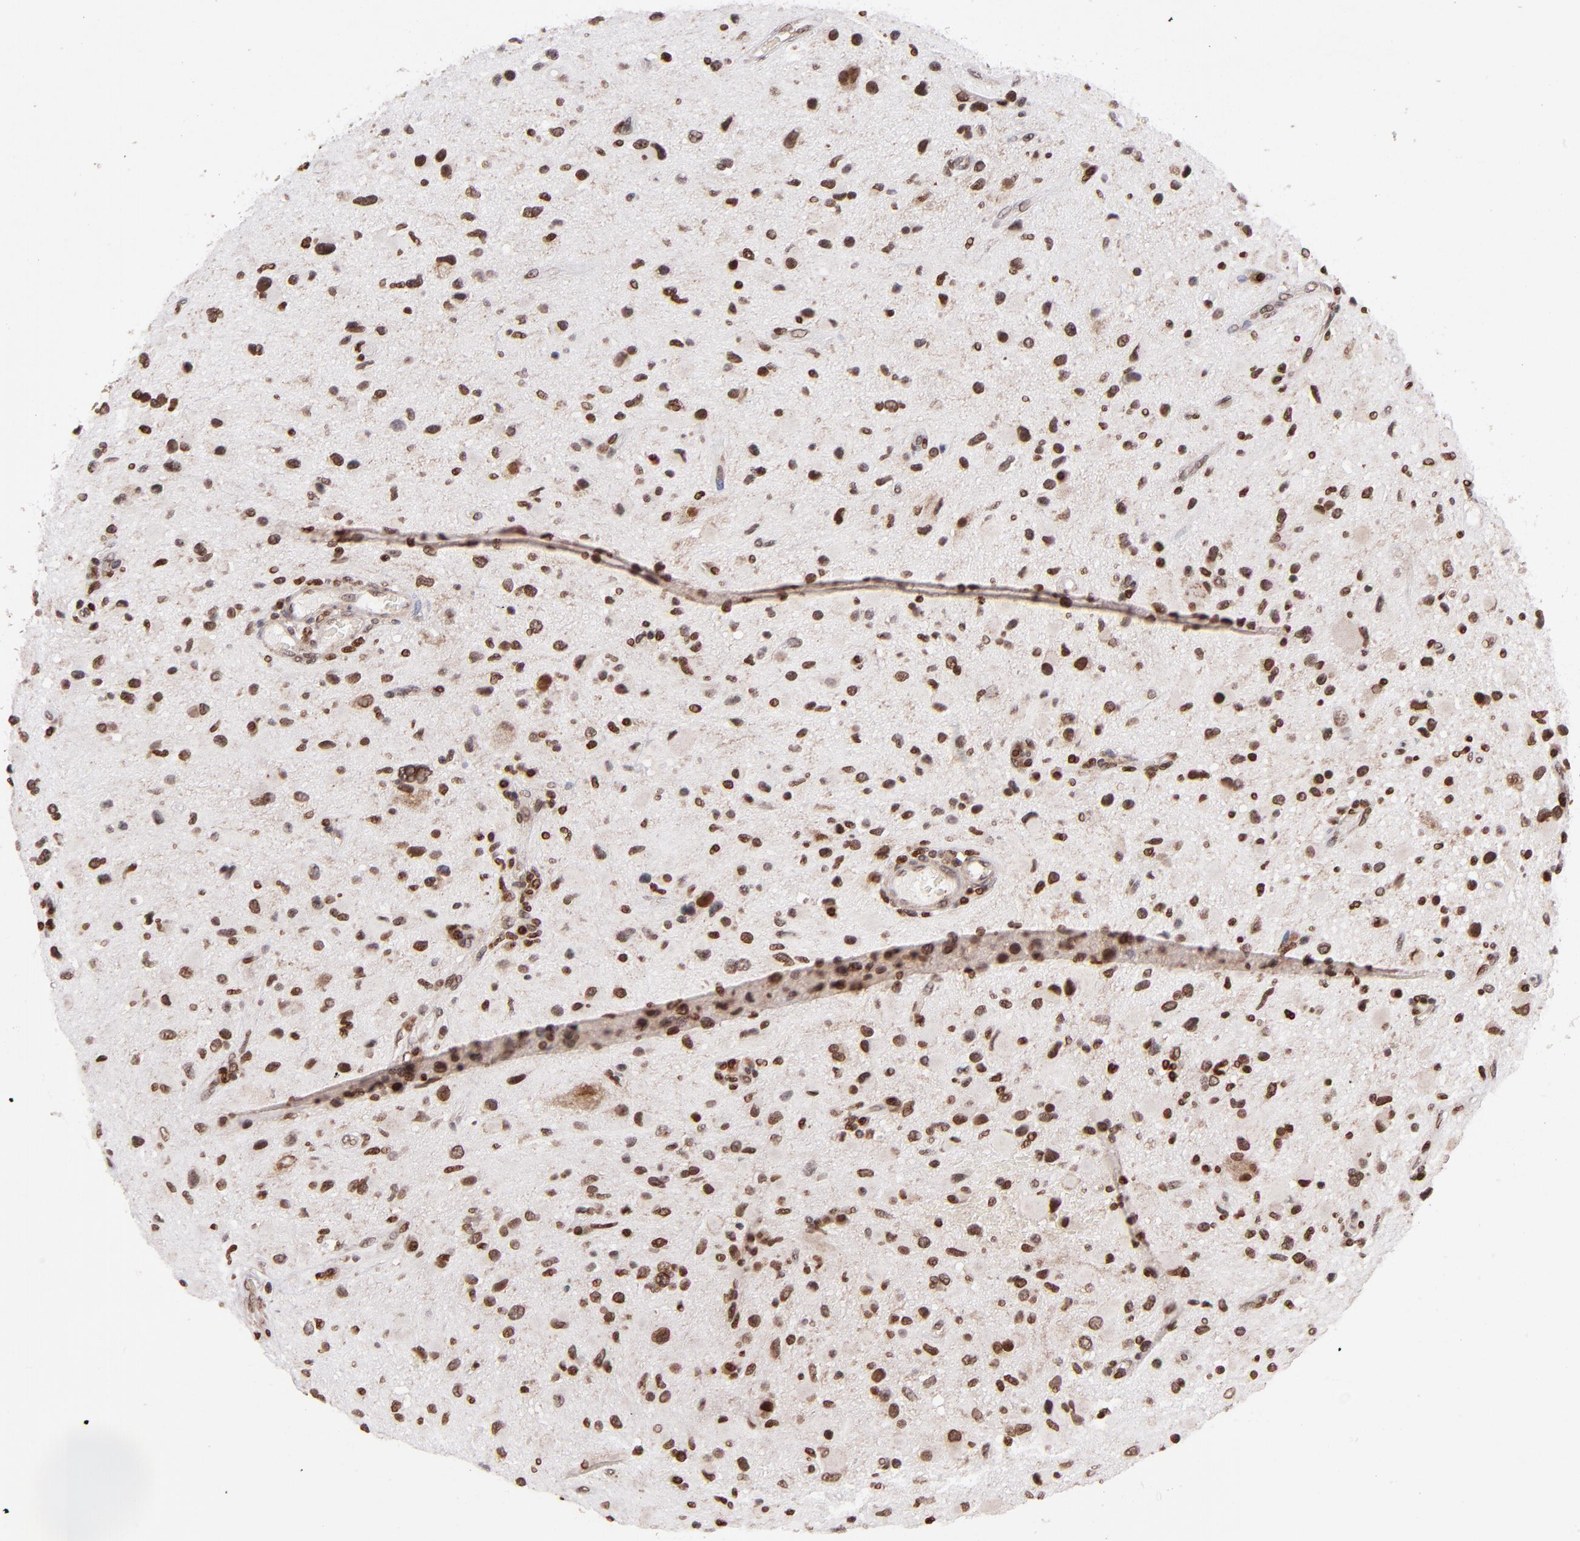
{"staining": {"intensity": "weak", "quantity": ">75%", "location": "cytoplasmic/membranous,nuclear"}, "tissue": "glioma", "cell_type": "Tumor cells", "image_type": "cancer", "snomed": [{"axis": "morphology", "description": "Glioma, malignant, Low grade"}, {"axis": "topography", "description": "Brain"}], "caption": "This is a micrograph of immunohistochemistry (IHC) staining of glioma, which shows weak expression in the cytoplasmic/membranous and nuclear of tumor cells.", "gene": "TOP1MT", "patient": {"sex": "female", "age": 32}}